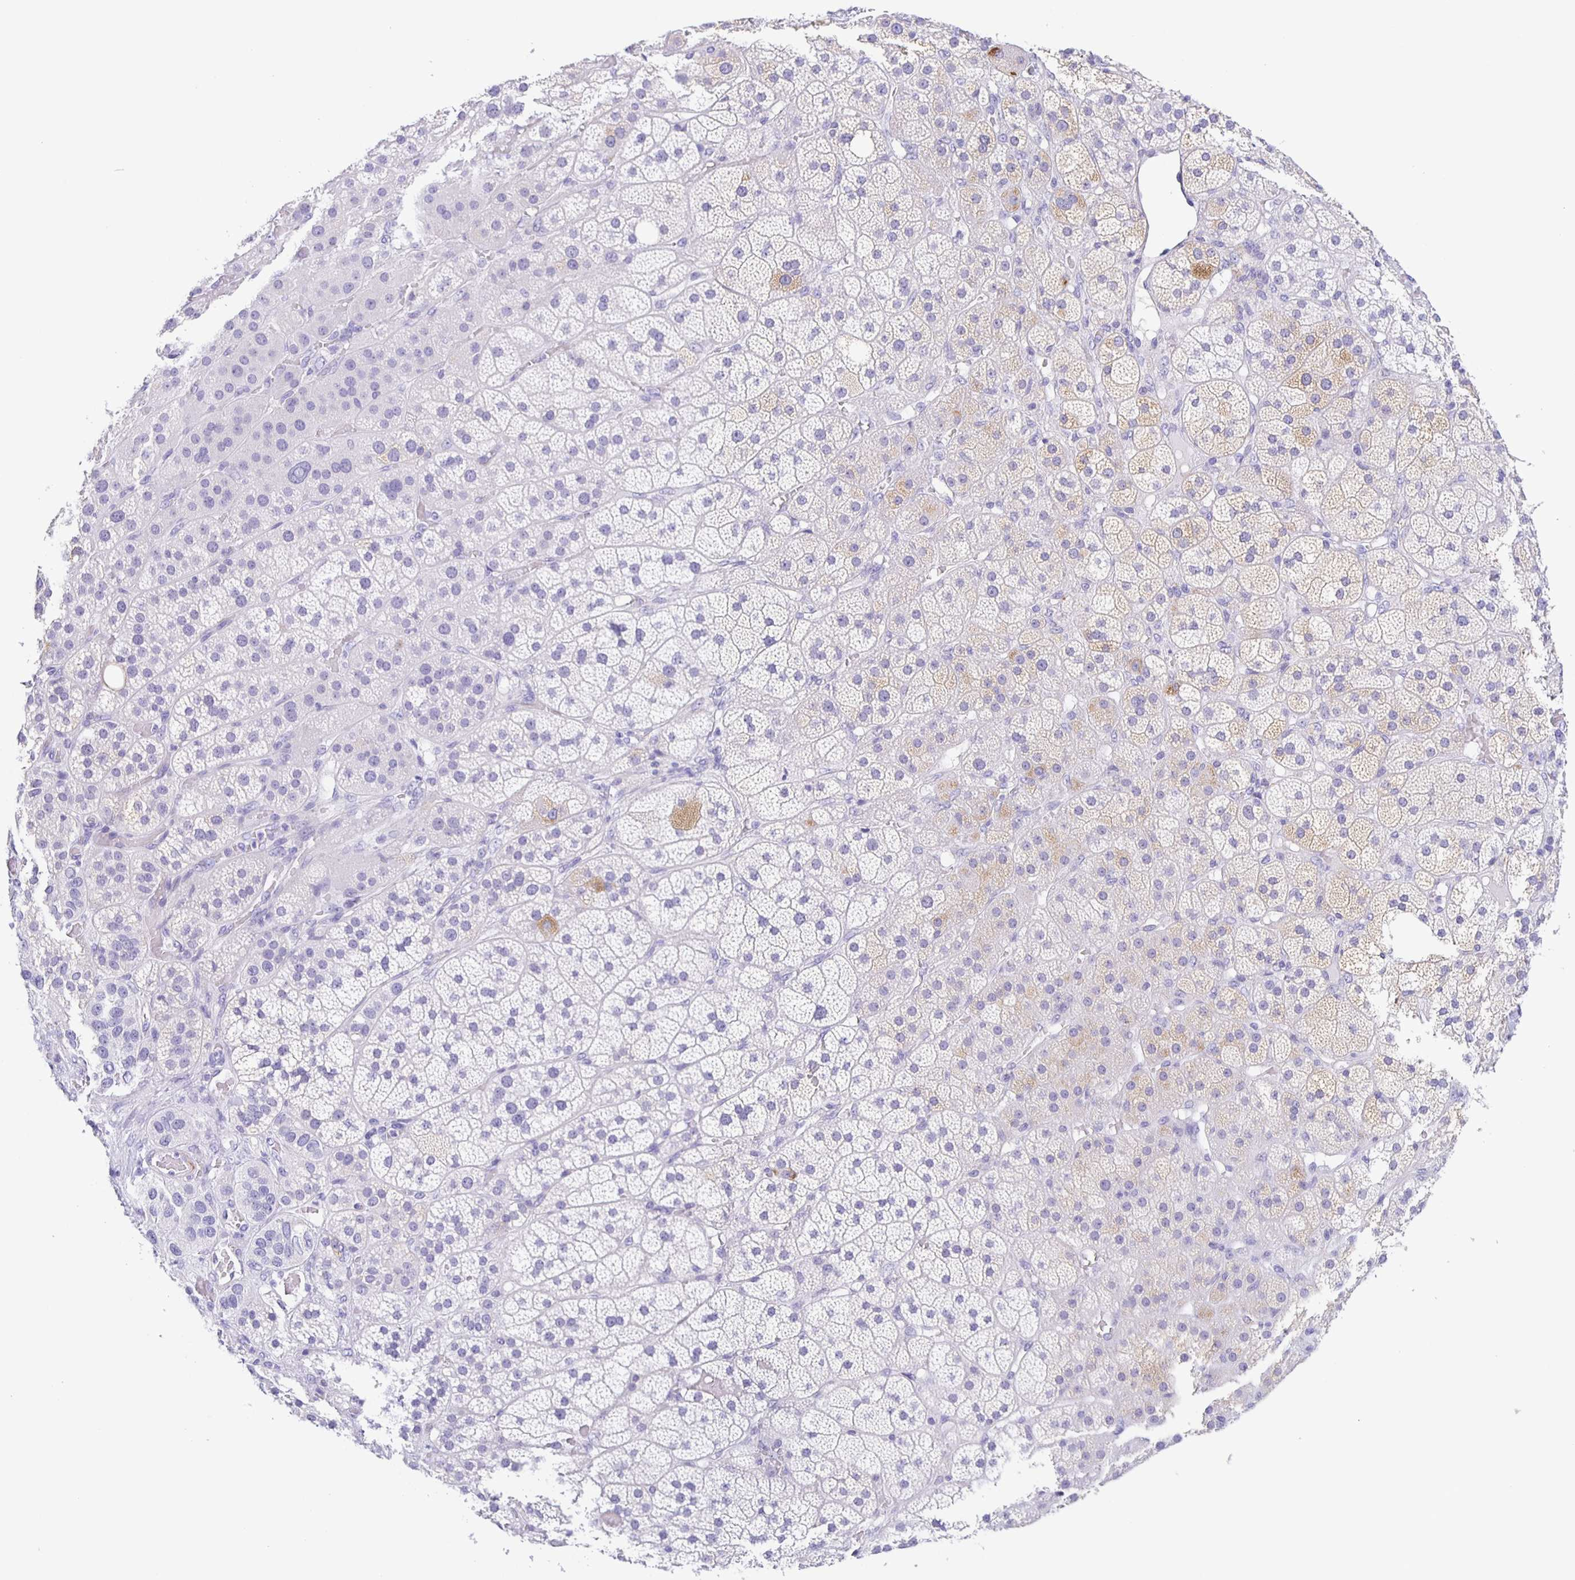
{"staining": {"intensity": "weak", "quantity": "<25%", "location": "cytoplasmic/membranous"}, "tissue": "adrenal gland", "cell_type": "Glandular cells", "image_type": "normal", "snomed": [{"axis": "morphology", "description": "Normal tissue, NOS"}, {"axis": "topography", "description": "Adrenal gland"}], "caption": "DAB immunohistochemical staining of unremarkable human adrenal gland reveals no significant staining in glandular cells.", "gene": "TGIF2LX", "patient": {"sex": "male", "age": 57}}